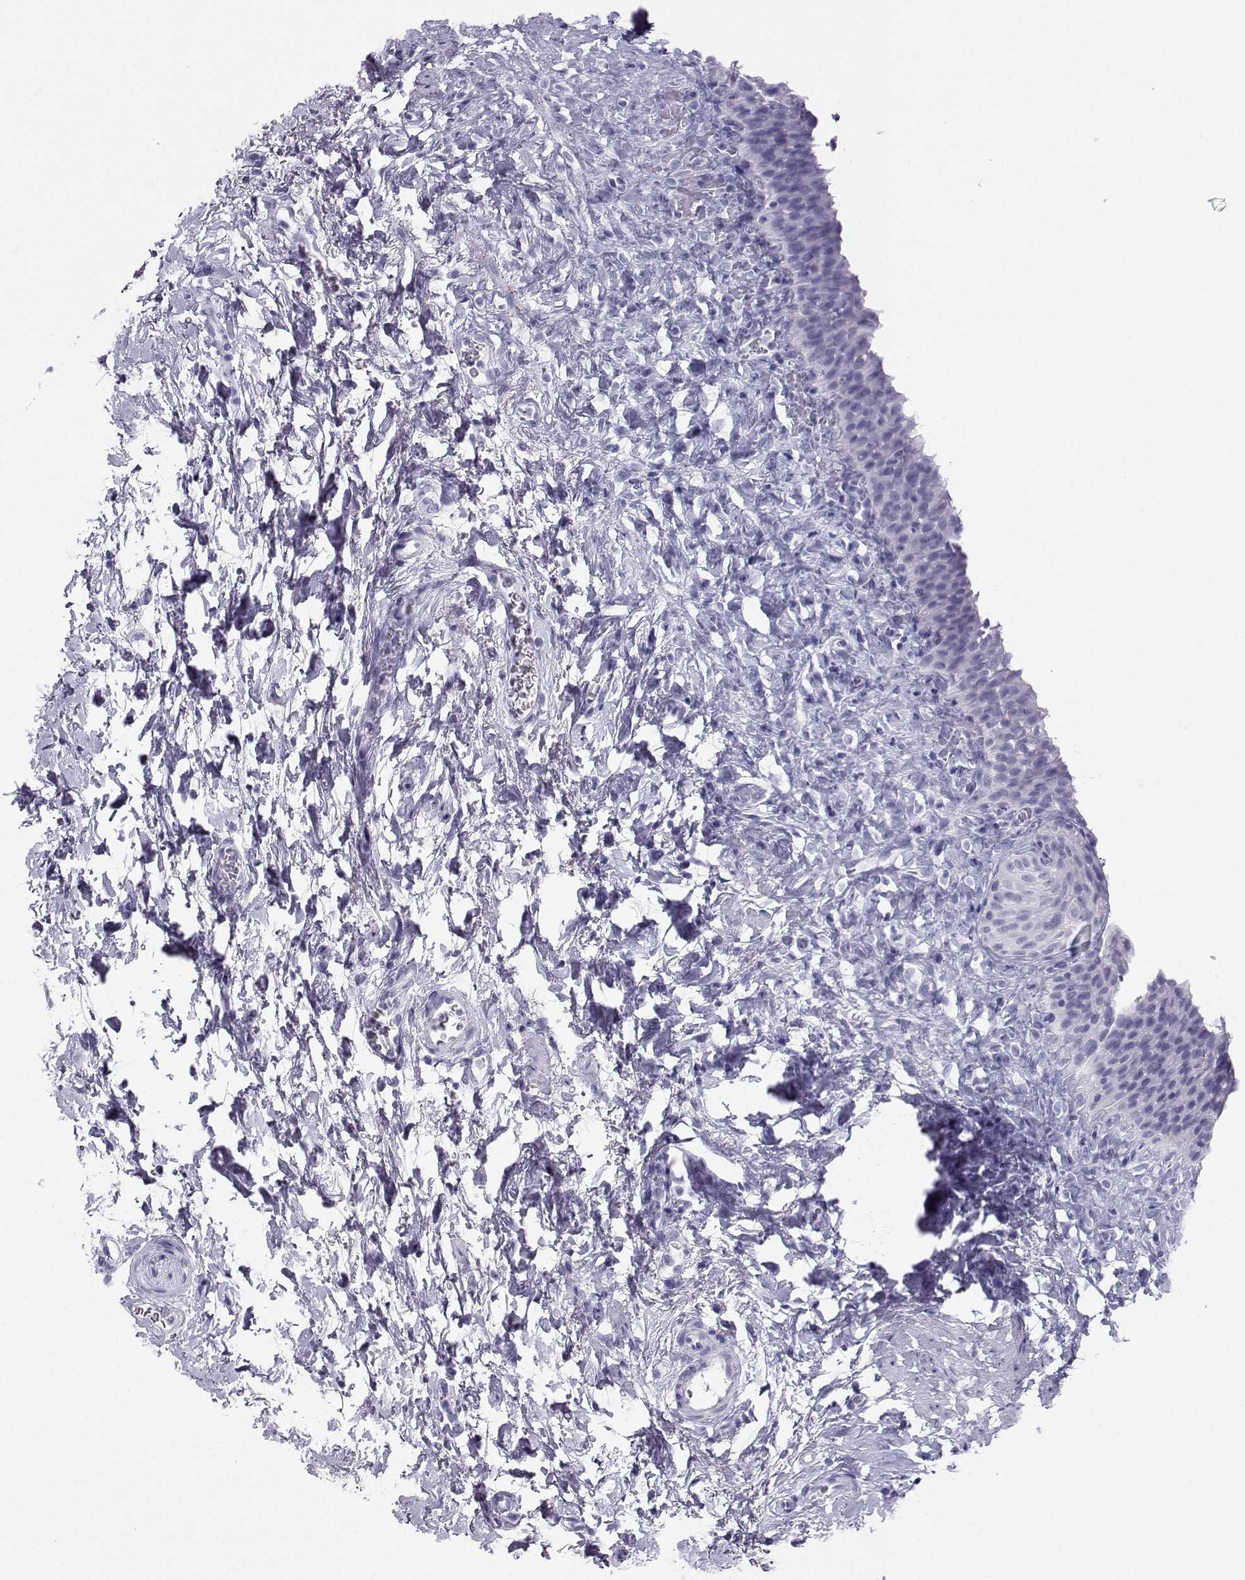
{"staining": {"intensity": "negative", "quantity": "none", "location": "none"}, "tissue": "urinary bladder", "cell_type": "Urothelial cells", "image_type": "normal", "snomed": [{"axis": "morphology", "description": "Normal tissue, NOS"}, {"axis": "topography", "description": "Urinary bladder"}], "caption": "Unremarkable urinary bladder was stained to show a protein in brown. There is no significant expression in urothelial cells. (Brightfield microscopy of DAB (3,3'-diaminobenzidine) immunohistochemistry (IHC) at high magnification).", "gene": "SST", "patient": {"sex": "male", "age": 76}}